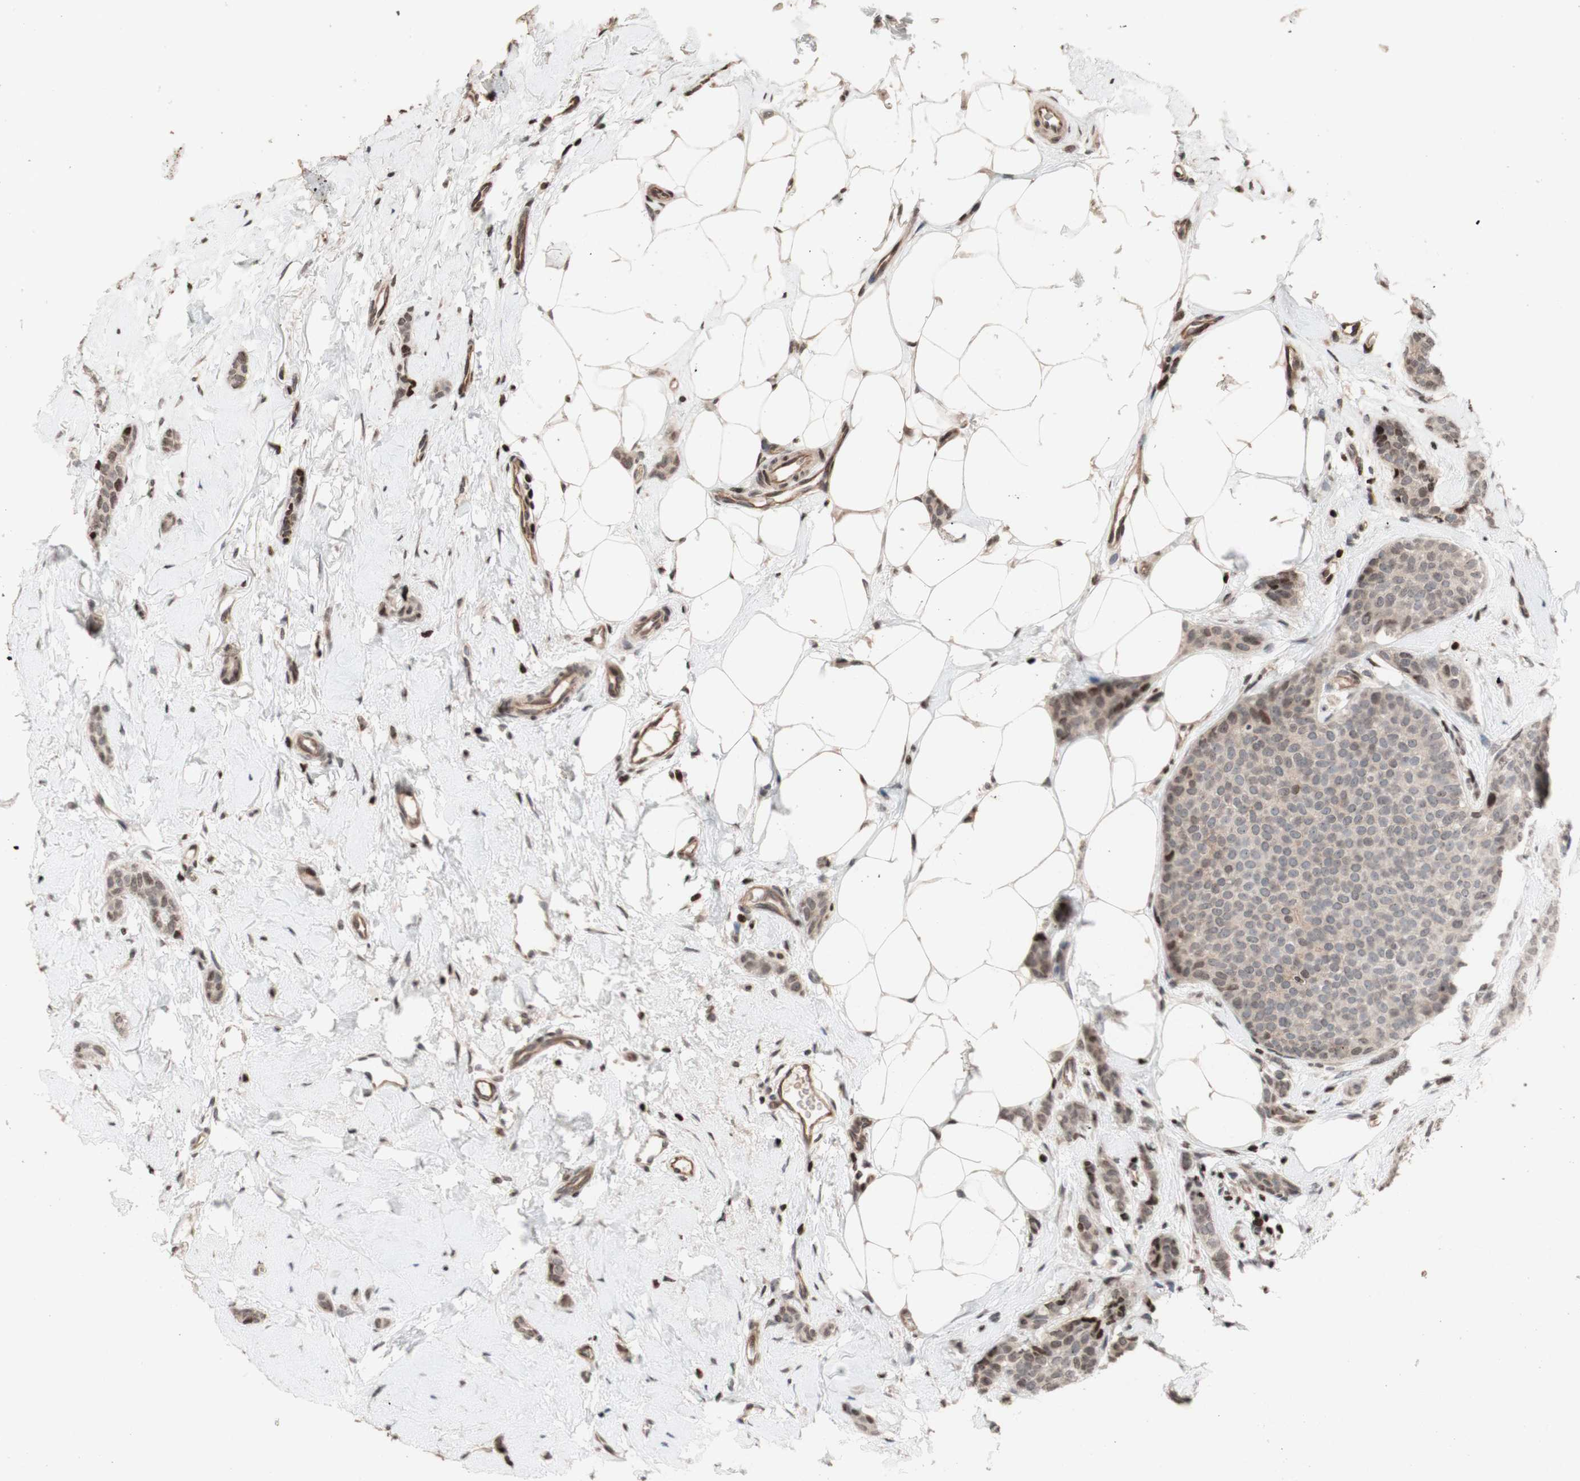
{"staining": {"intensity": "weak", "quantity": "25%-75%", "location": "cytoplasmic/membranous,nuclear"}, "tissue": "breast cancer", "cell_type": "Tumor cells", "image_type": "cancer", "snomed": [{"axis": "morphology", "description": "Lobular carcinoma"}, {"axis": "topography", "description": "Skin"}, {"axis": "topography", "description": "Breast"}], "caption": "A micrograph of human breast lobular carcinoma stained for a protein reveals weak cytoplasmic/membranous and nuclear brown staining in tumor cells.", "gene": "POLA1", "patient": {"sex": "female", "age": 46}}